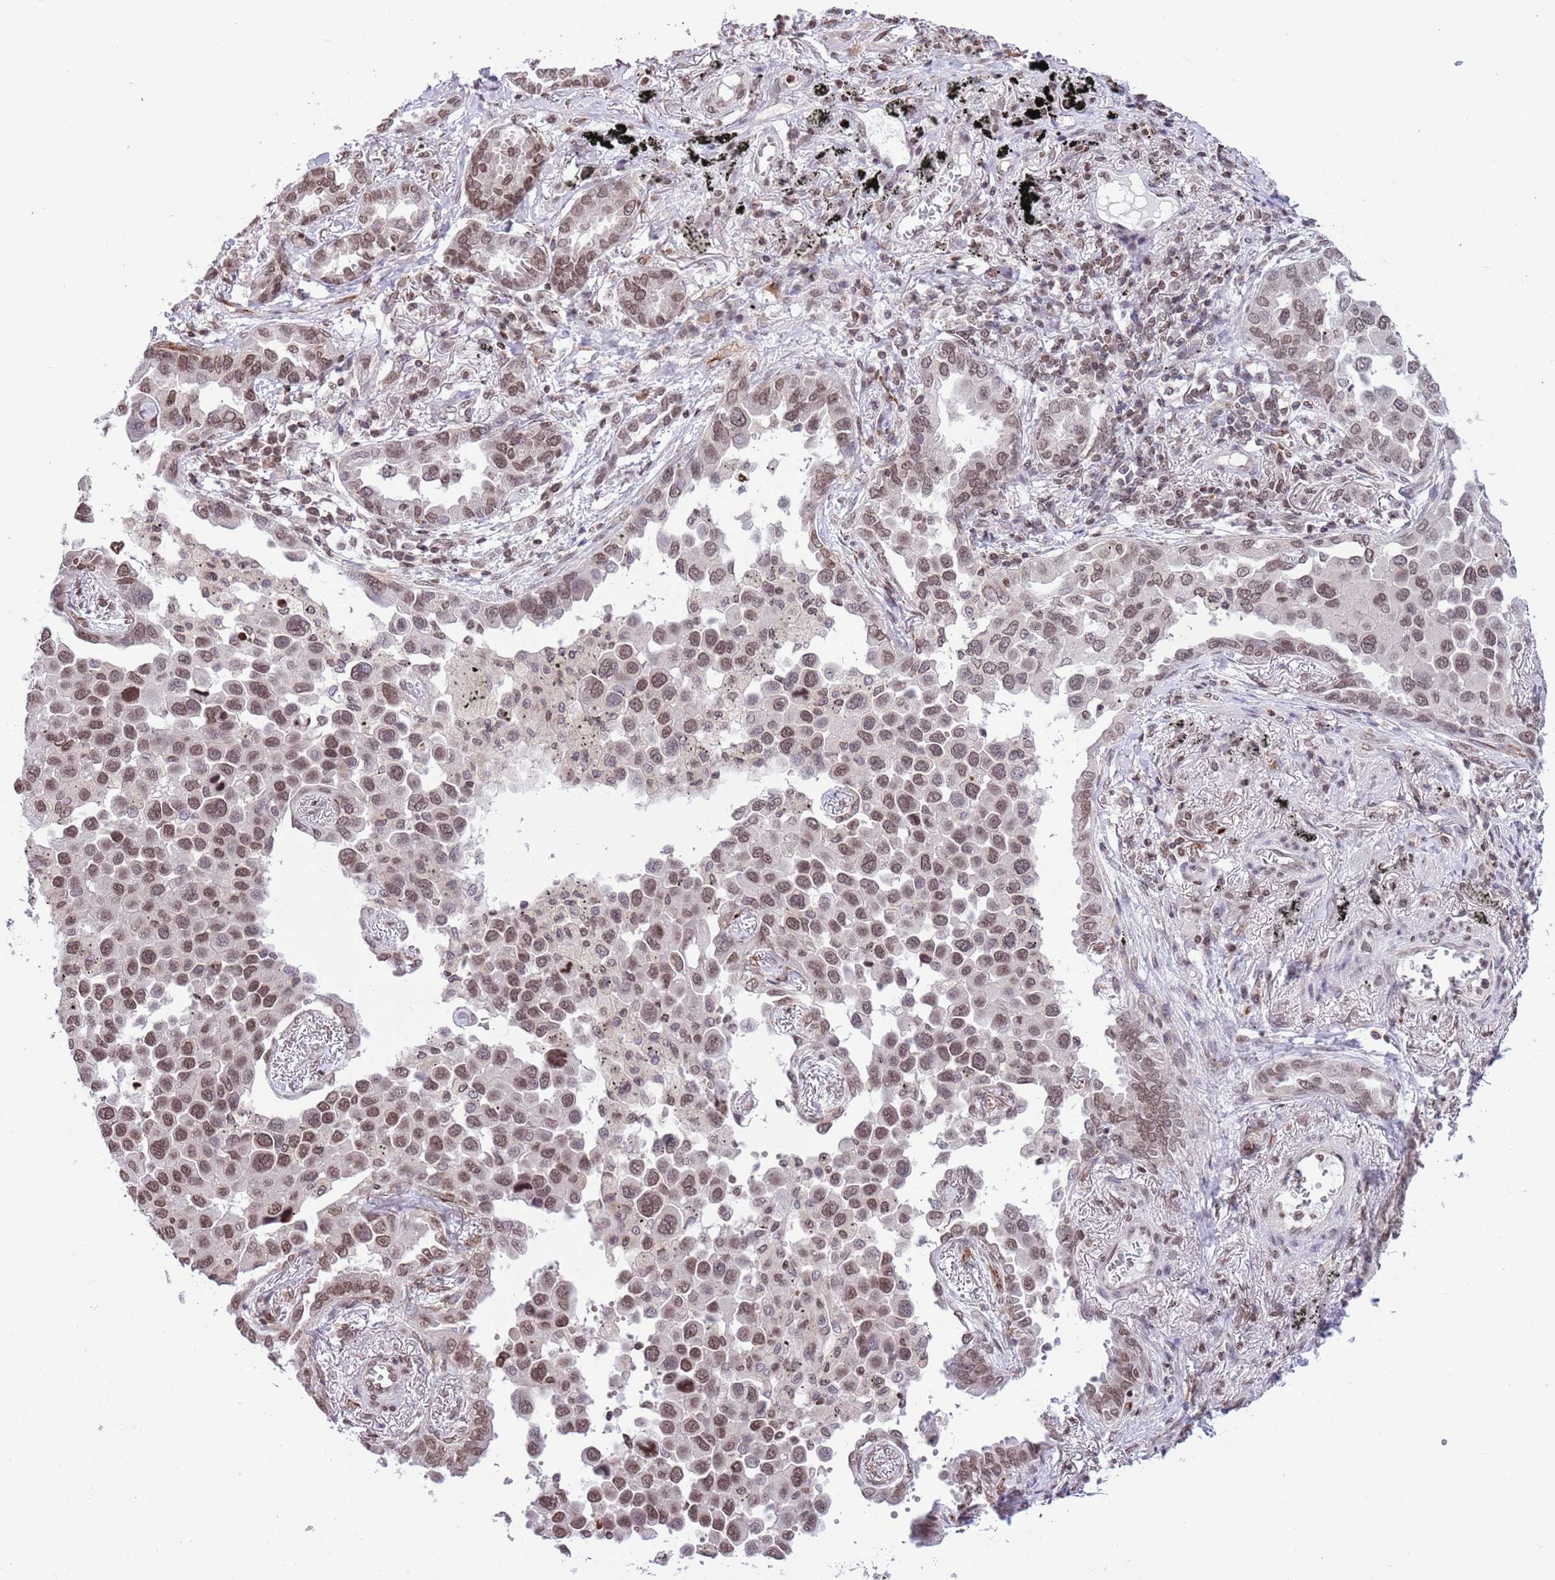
{"staining": {"intensity": "moderate", "quantity": ">75%", "location": "nuclear"}, "tissue": "lung cancer", "cell_type": "Tumor cells", "image_type": "cancer", "snomed": [{"axis": "morphology", "description": "Adenocarcinoma, NOS"}, {"axis": "topography", "description": "Lung"}], "caption": "A micrograph showing moderate nuclear expression in about >75% of tumor cells in adenocarcinoma (lung), as visualized by brown immunohistochemical staining.", "gene": "NRIP1", "patient": {"sex": "male", "age": 67}}